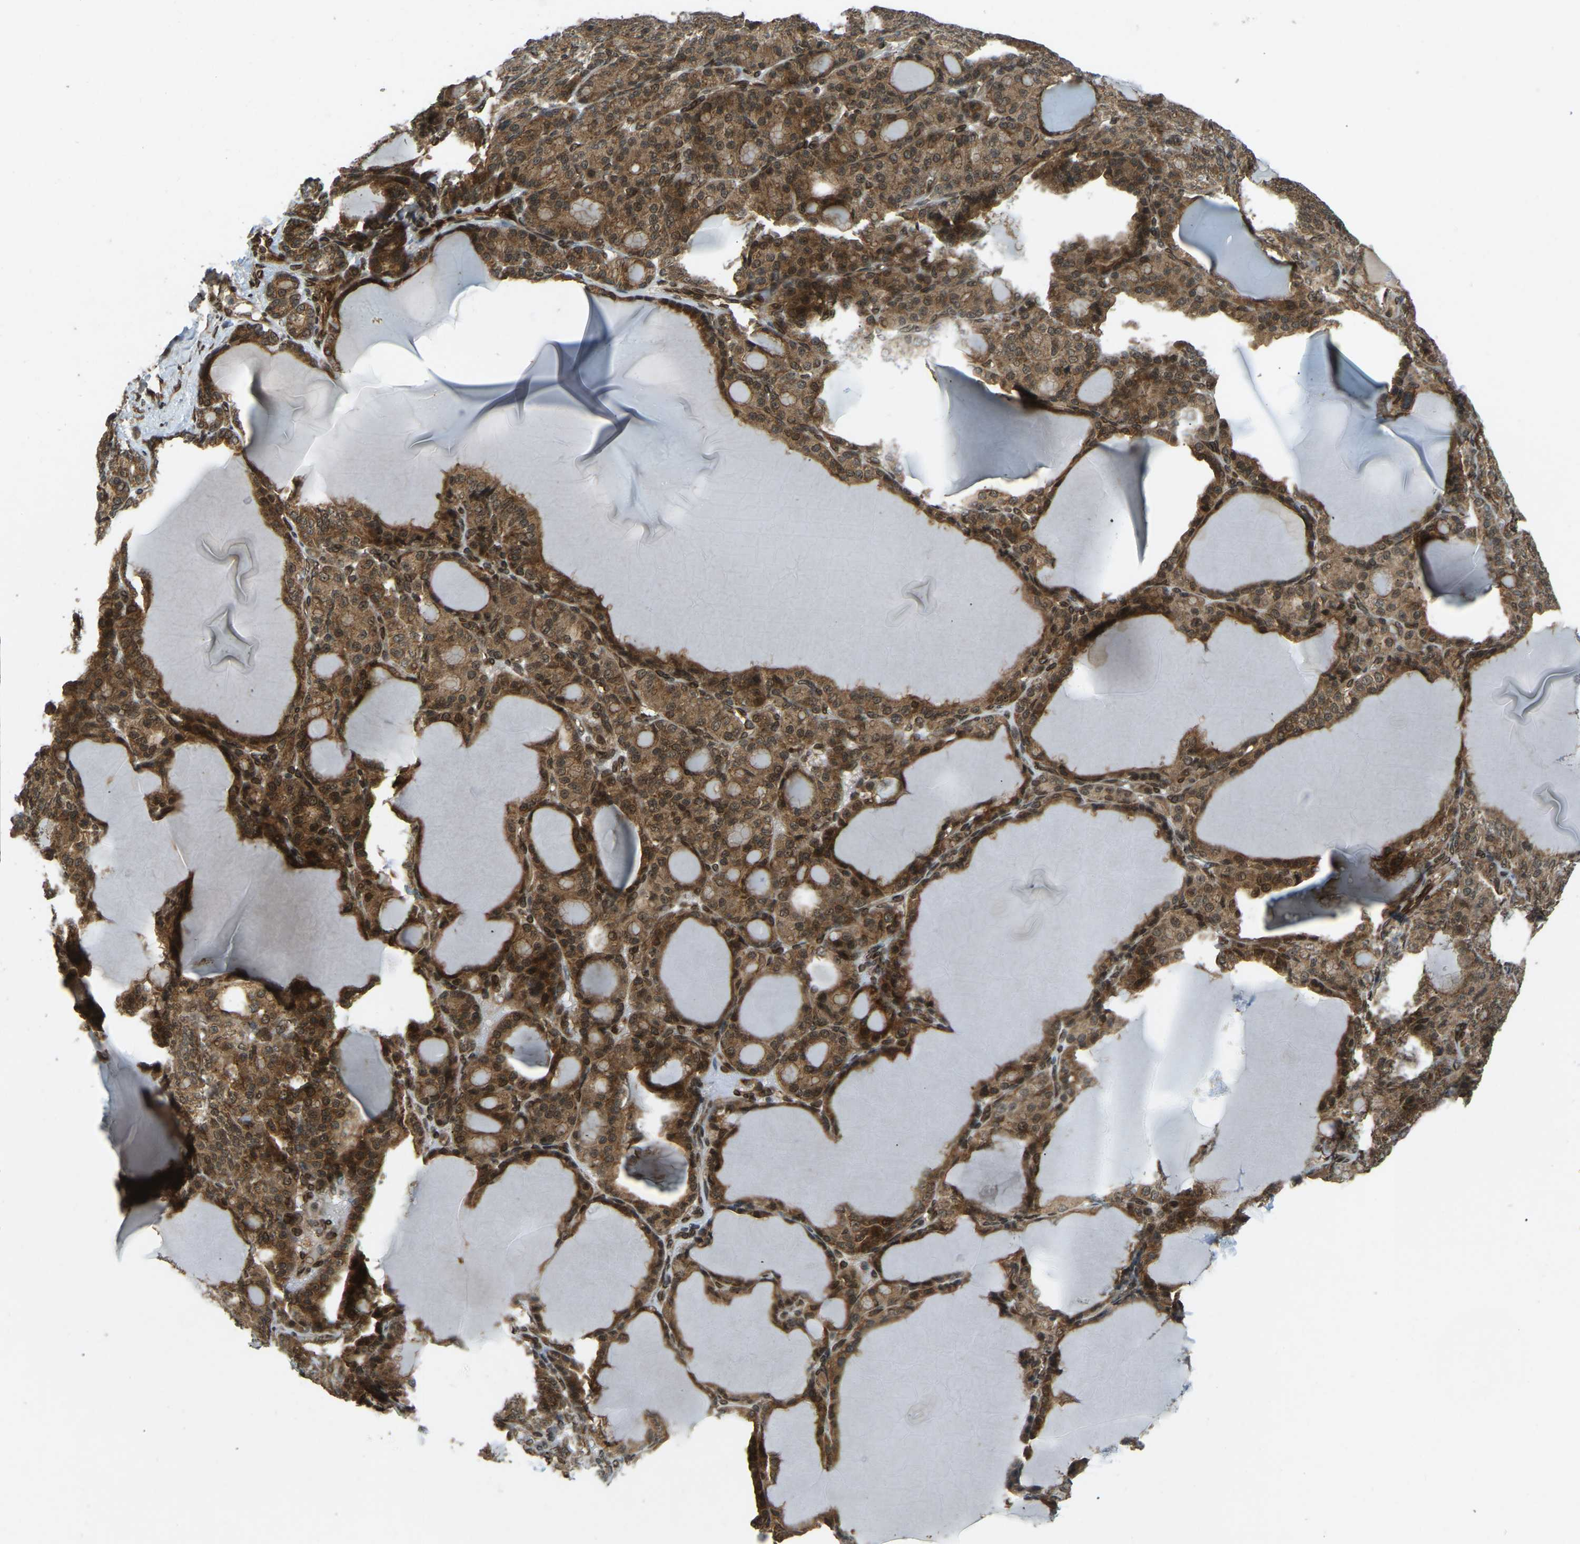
{"staining": {"intensity": "moderate", "quantity": ">75%", "location": "cytoplasmic/membranous,nuclear"}, "tissue": "thyroid gland", "cell_type": "Glandular cells", "image_type": "normal", "snomed": [{"axis": "morphology", "description": "Normal tissue, NOS"}, {"axis": "topography", "description": "Thyroid gland"}], "caption": "A micrograph of human thyroid gland stained for a protein displays moderate cytoplasmic/membranous,nuclear brown staining in glandular cells. (DAB (3,3'-diaminobenzidine) IHC with brightfield microscopy, high magnification).", "gene": "SYNE1", "patient": {"sex": "female", "age": 28}}